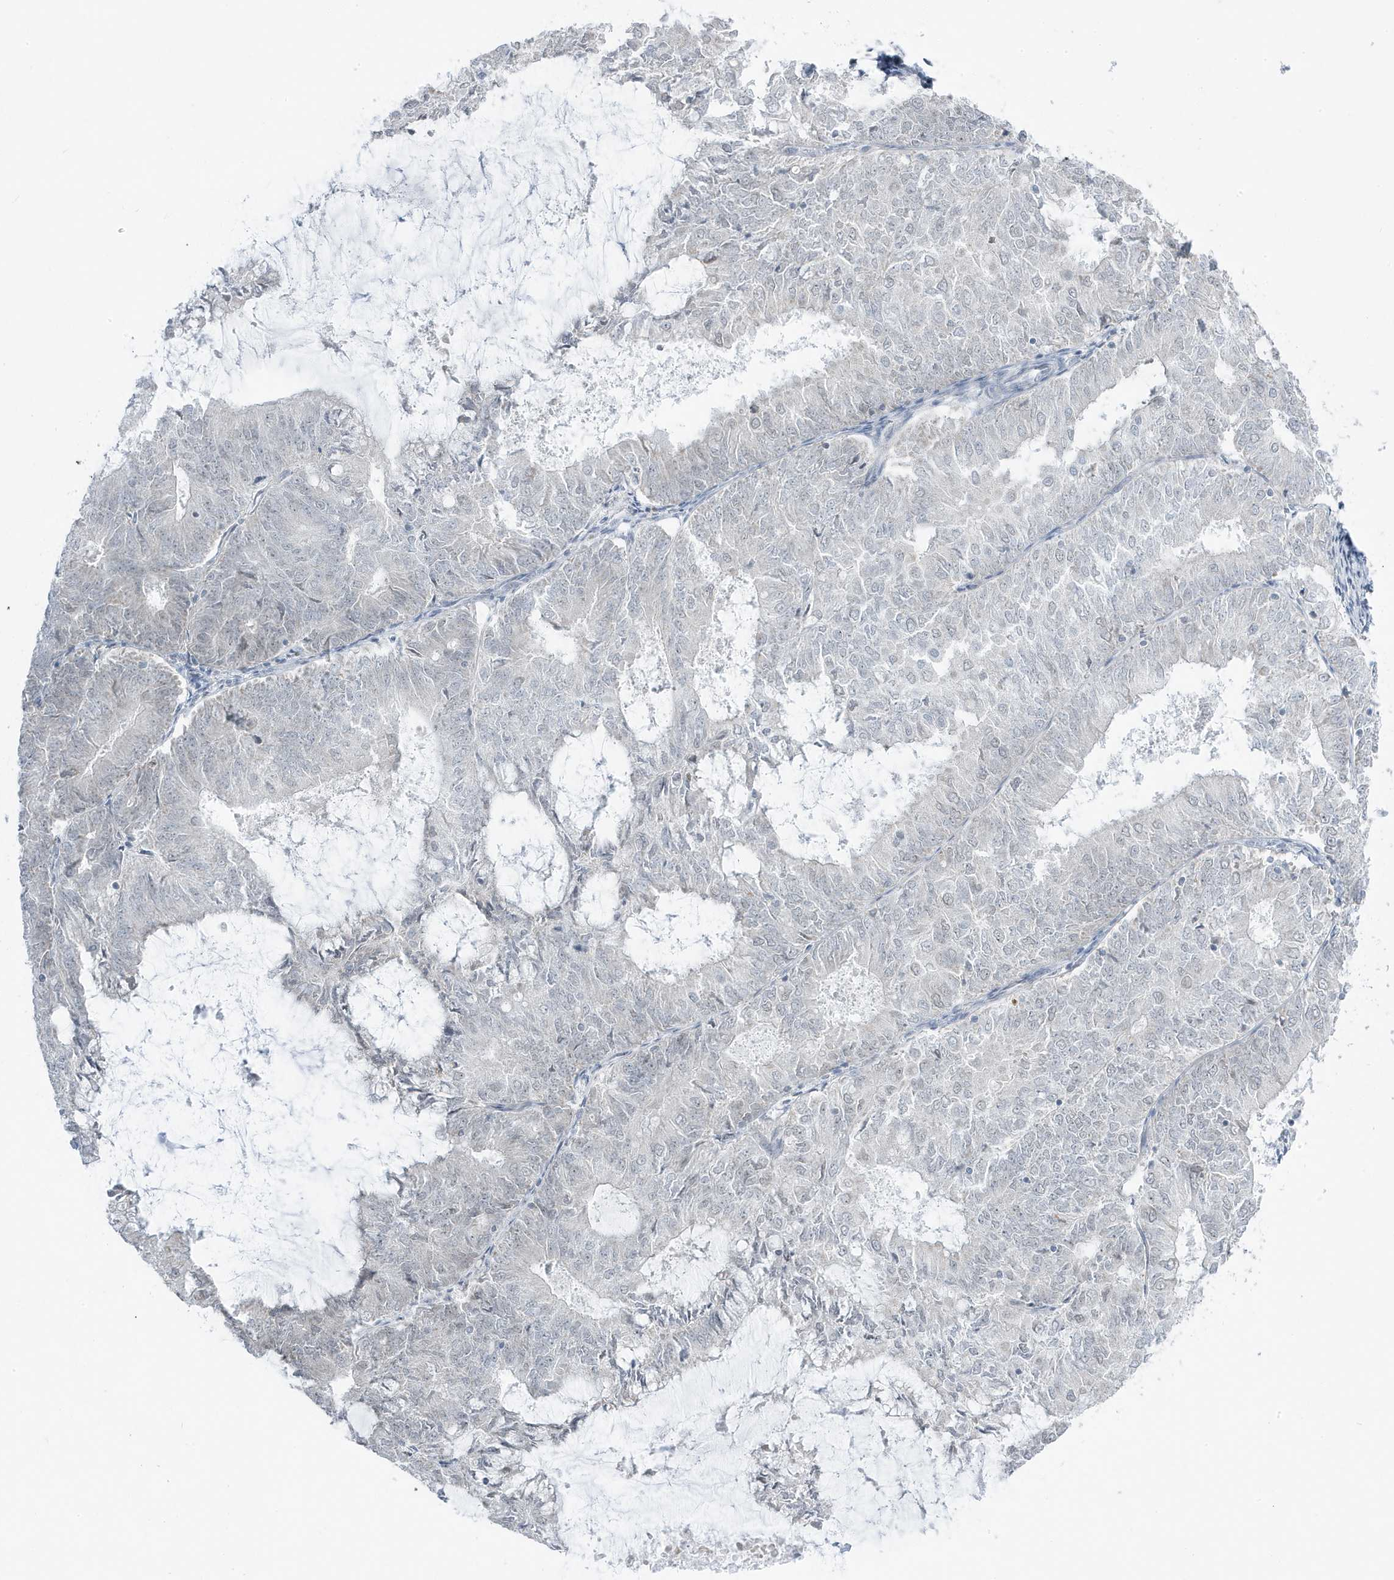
{"staining": {"intensity": "negative", "quantity": "none", "location": "none"}, "tissue": "endometrial cancer", "cell_type": "Tumor cells", "image_type": "cancer", "snomed": [{"axis": "morphology", "description": "Adenocarcinoma, NOS"}, {"axis": "topography", "description": "Endometrium"}], "caption": "Immunohistochemical staining of endometrial cancer (adenocarcinoma) demonstrates no significant expression in tumor cells. Brightfield microscopy of IHC stained with DAB (brown) and hematoxylin (blue), captured at high magnification.", "gene": "TSEN15", "patient": {"sex": "female", "age": 57}}